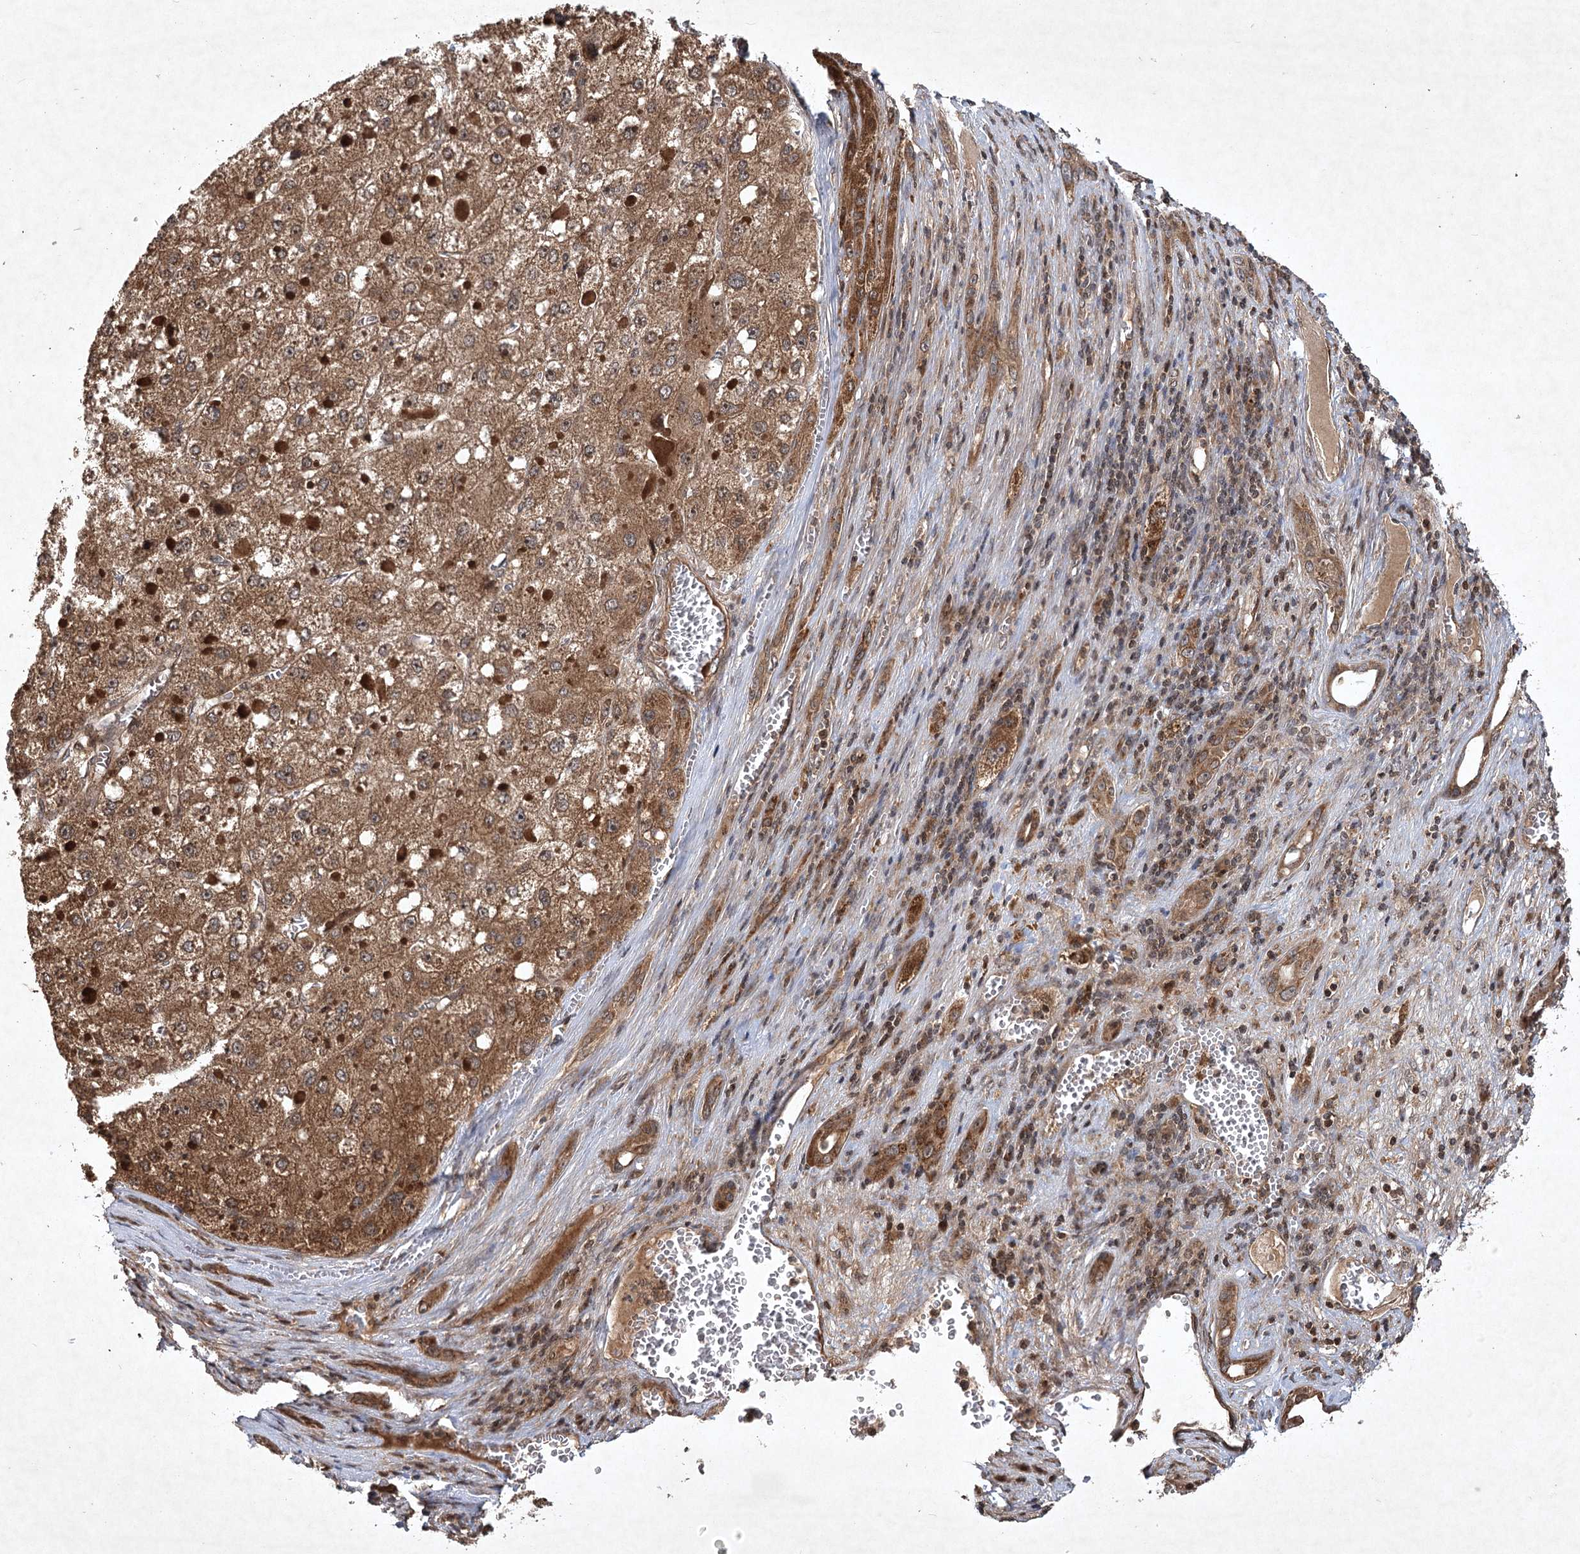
{"staining": {"intensity": "moderate", "quantity": ">75%", "location": "cytoplasmic/membranous"}, "tissue": "liver cancer", "cell_type": "Tumor cells", "image_type": "cancer", "snomed": [{"axis": "morphology", "description": "Carcinoma, Hepatocellular, NOS"}, {"axis": "topography", "description": "Liver"}], "caption": "Human liver cancer stained with a protein marker demonstrates moderate staining in tumor cells.", "gene": "INSIG2", "patient": {"sex": "female", "age": 73}}